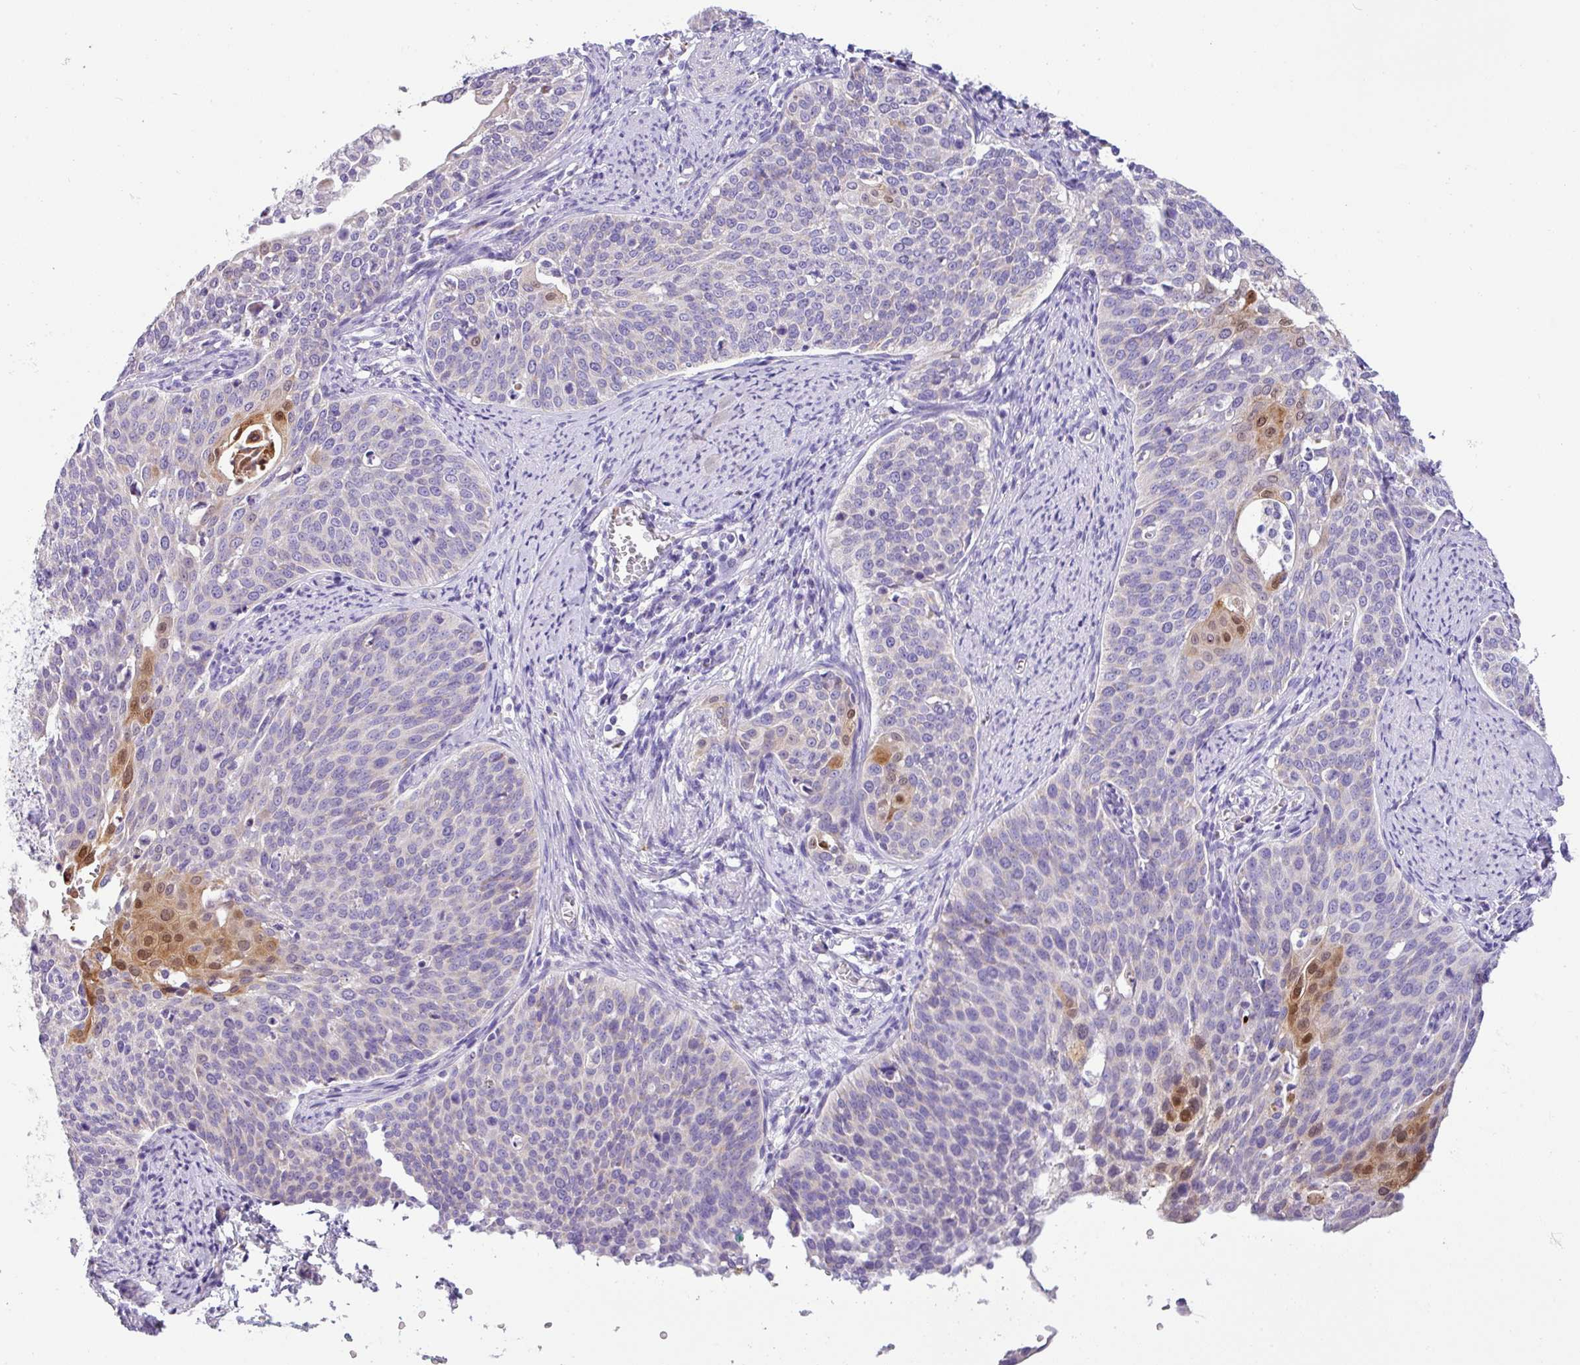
{"staining": {"intensity": "moderate", "quantity": "<25%", "location": "cytoplasmic/membranous,nuclear"}, "tissue": "cervical cancer", "cell_type": "Tumor cells", "image_type": "cancer", "snomed": [{"axis": "morphology", "description": "Squamous cell carcinoma, NOS"}, {"axis": "topography", "description": "Cervix"}], "caption": "DAB (3,3'-diaminobenzidine) immunohistochemical staining of cervical cancer (squamous cell carcinoma) exhibits moderate cytoplasmic/membranous and nuclear protein expression in about <25% of tumor cells. (DAB IHC, brown staining for protein, blue staining for nuclei).", "gene": "SH2D3C", "patient": {"sex": "female", "age": 44}}